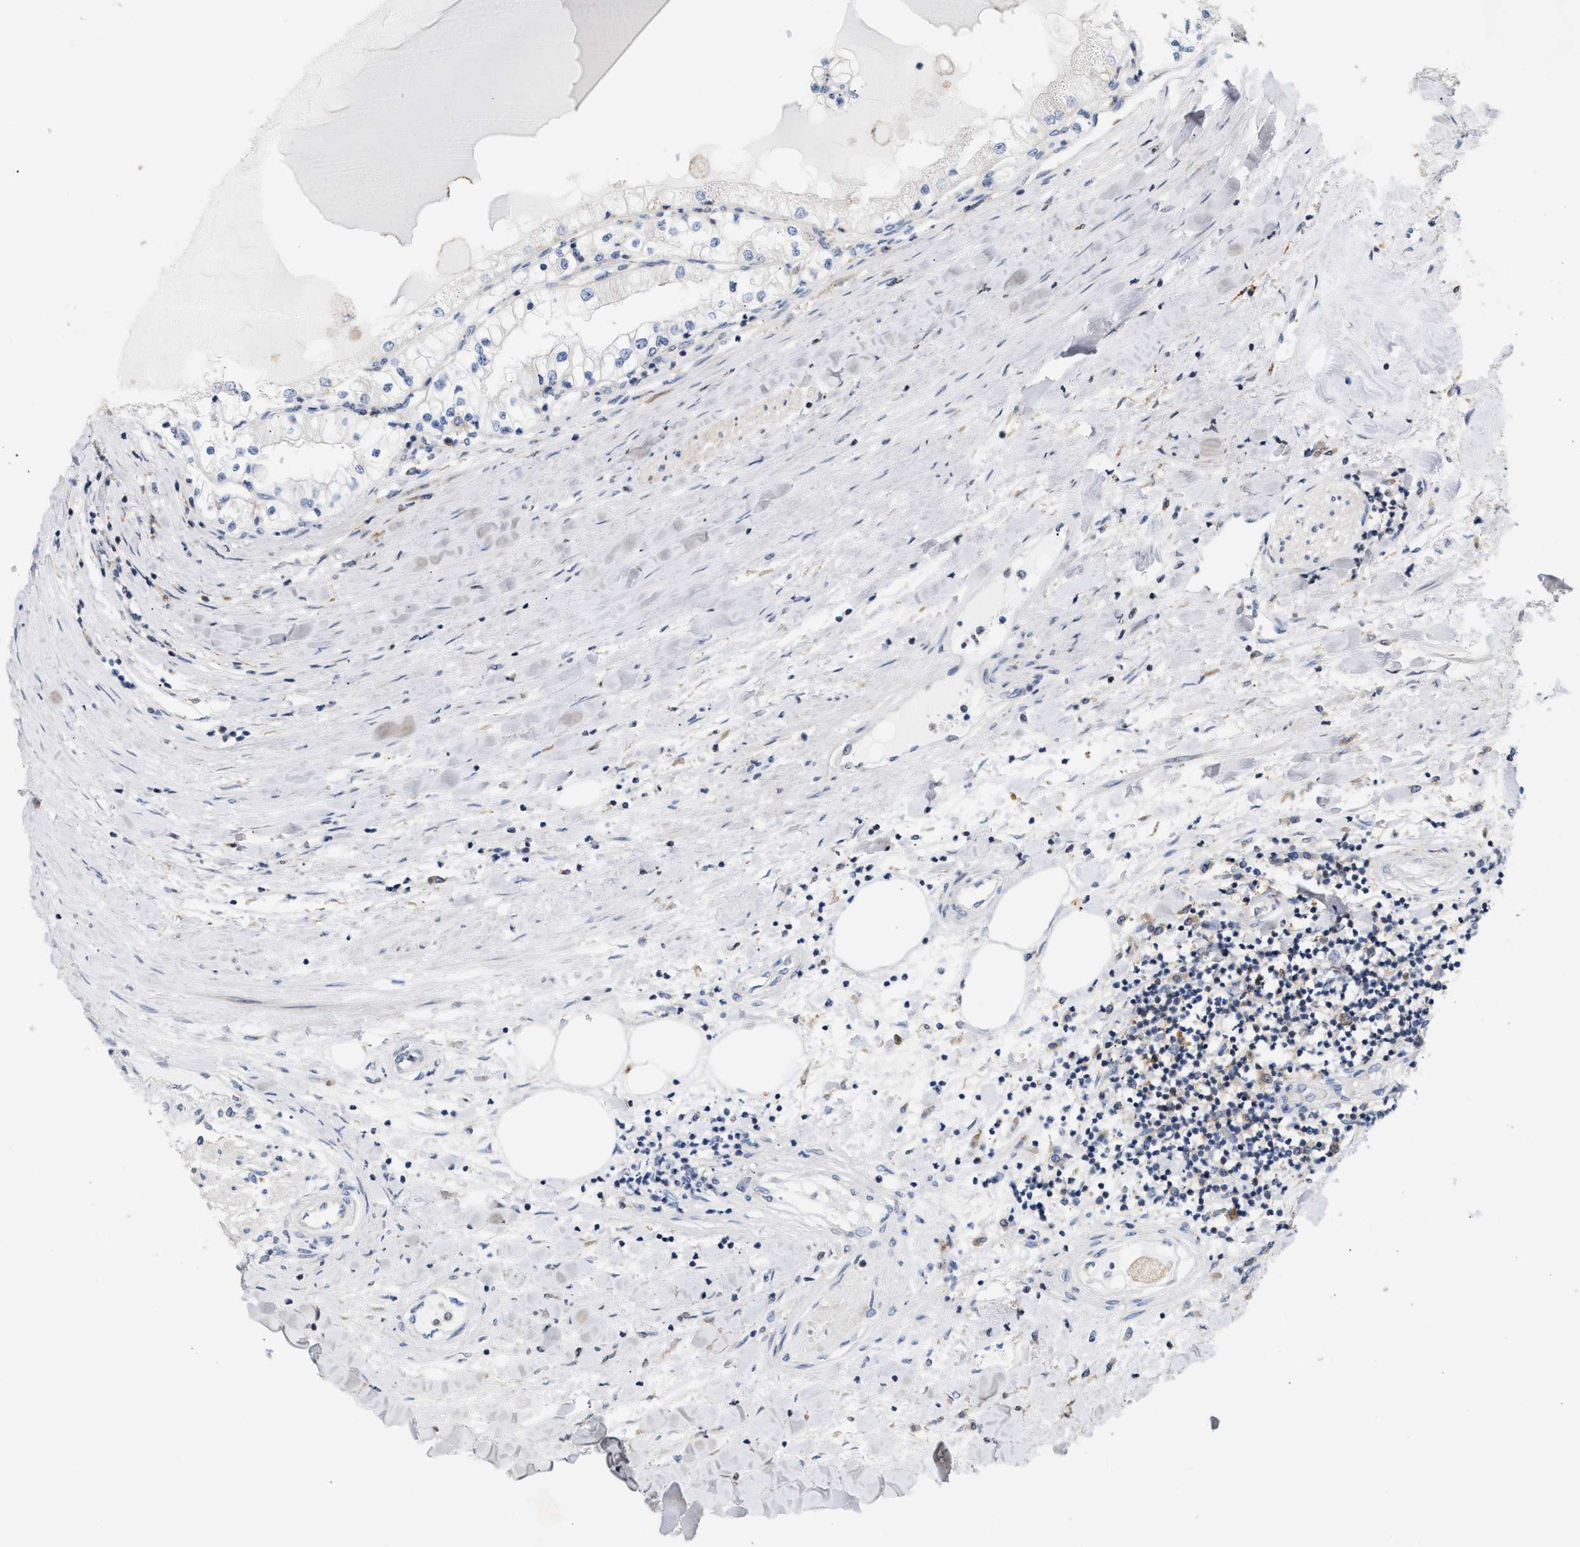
{"staining": {"intensity": "negative", "quantity": "none", "location": "none"}, "tissue": "renal cancer", "cell_type": "Tumor cells", "image_type": "cancer", "snomed": [{"axis": "morphology", "description": "Adenocarcinoma, NOS"}, {"axis": "topography", "description": "Kidney"}], "caption": "A high-resolution micrograph shows IHC staining of adenocarcinoma (renal), which demonstrates no significant positivity in tumor cells. (DAB IHC visualized using brightfield microscopy, high magnification).", "gene": "DBNL", "patient": {"sex": "male", "age": 68}}